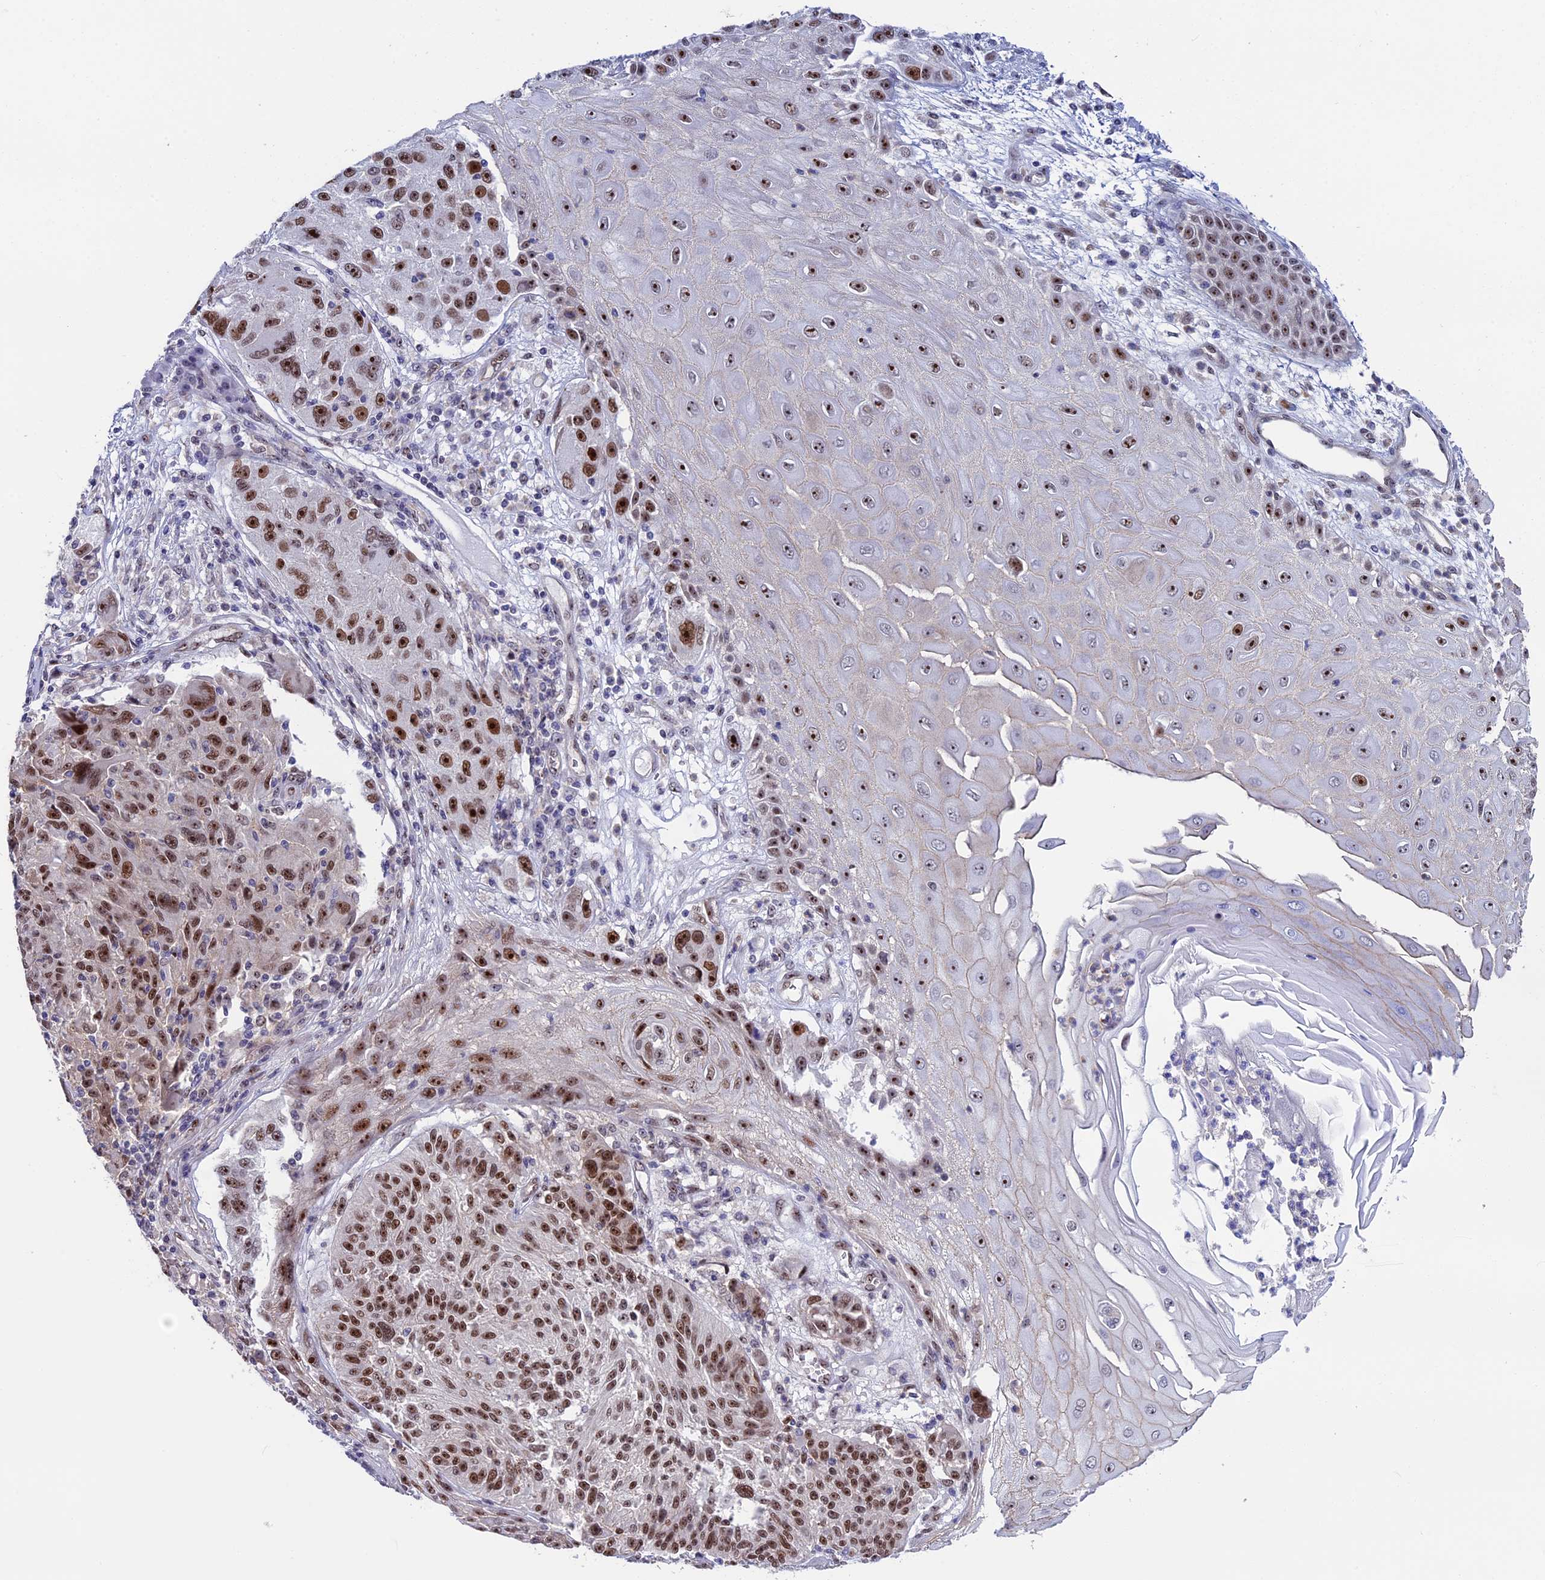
{"staining": {"intensity": "moderate", "quantity": ">75%", "location": "nuclear"}, "tissue": "melanoma", "cell_type": "Tumor cells", "image_type": "cancer", "snomed": [{"axis": "morphology", "description": "Malignant melanoma, NOS"}, {"axis": "topography", "description": "Skin"}], "caption": "Immunohistochemistry (IHC) (DAB (3,3'-diaminobenzidine)) staining of malignant melanoma exhibits moderate nuclear protein staining in approximately >75% of tumor cells.", "gene": "CCDC86", "patient": {"sex": "male", "age": 53}}